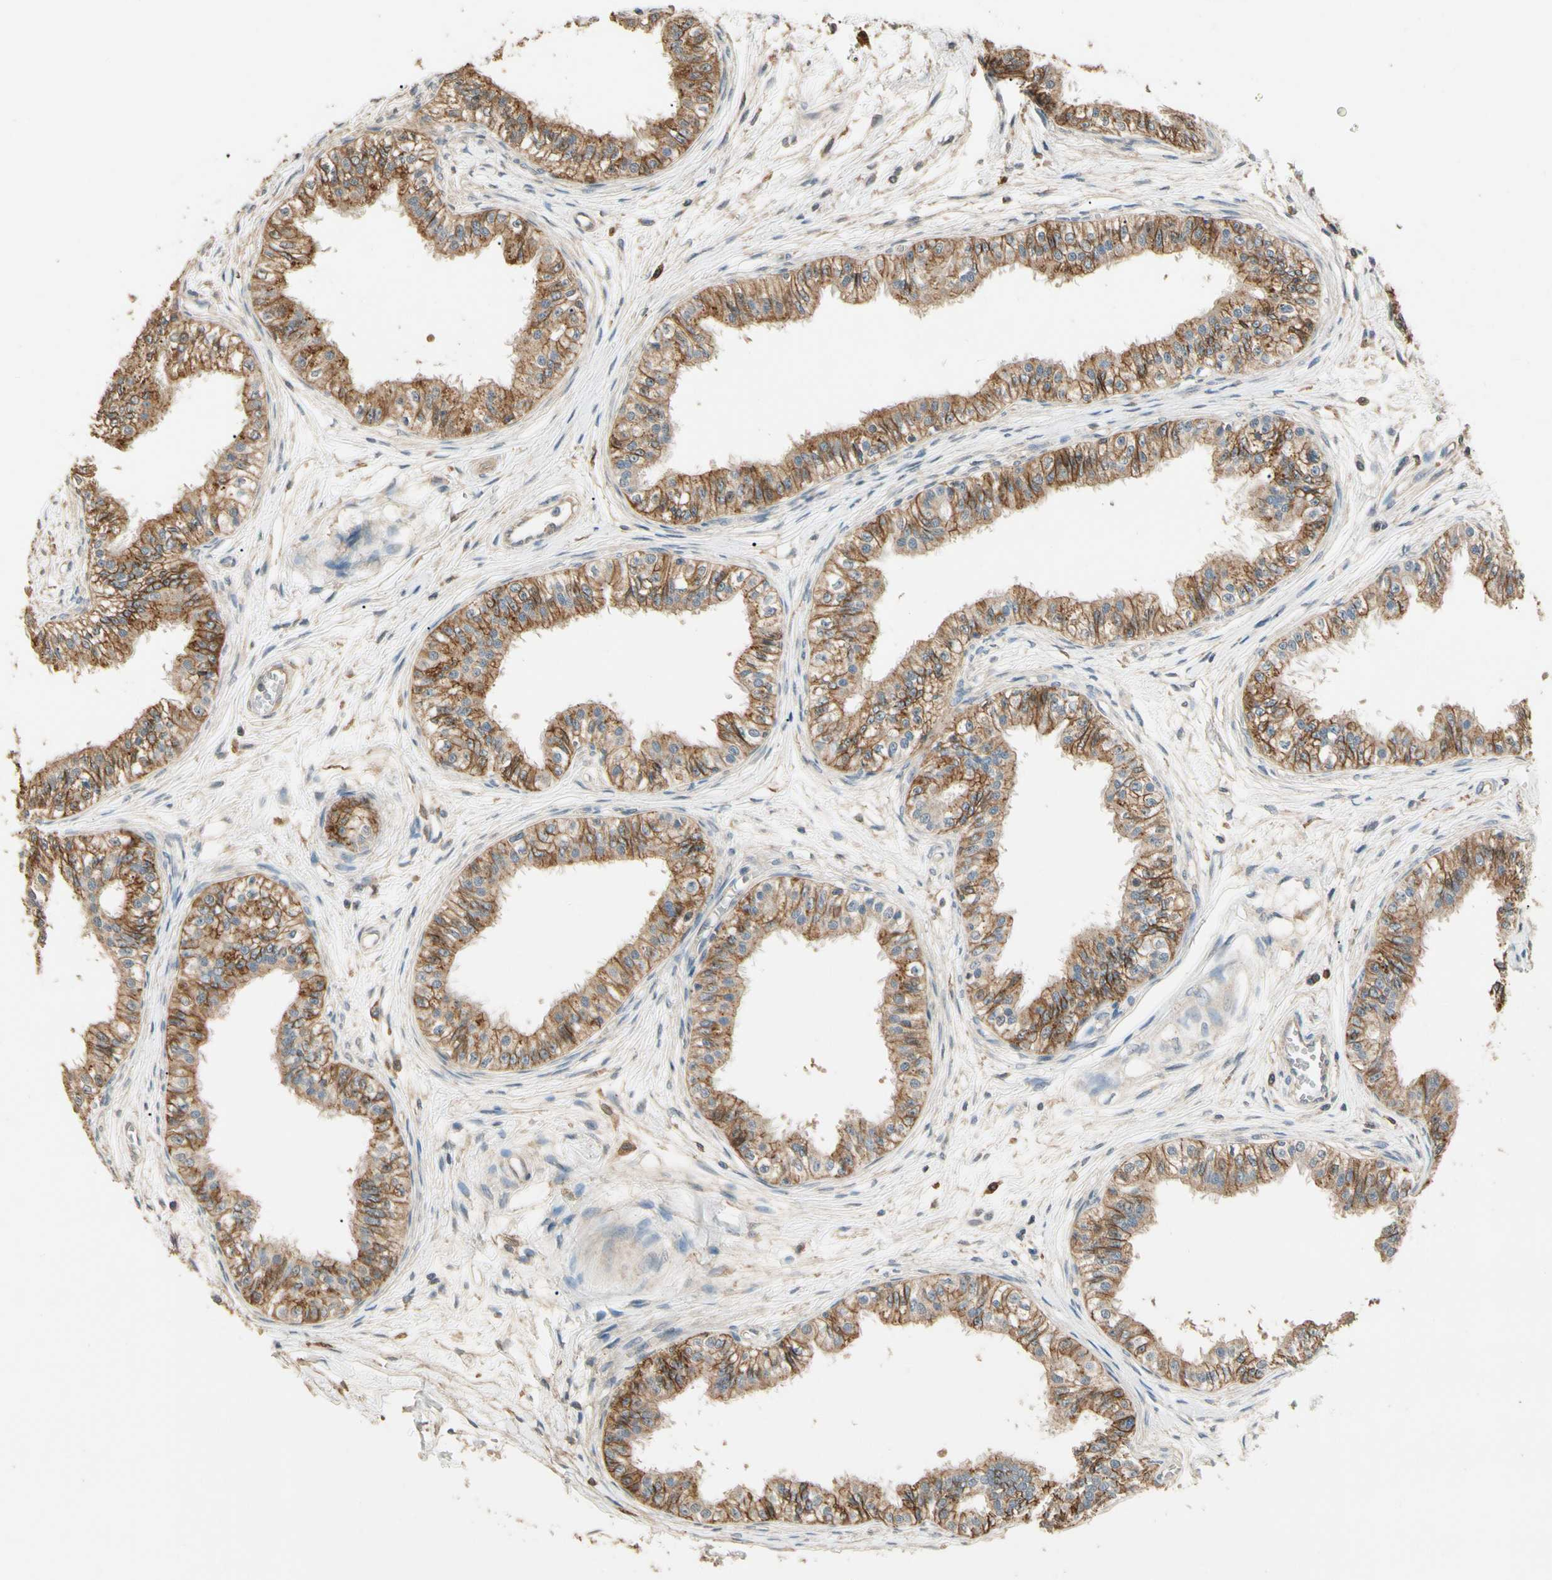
{"staining": {"intensity": "moderate", "quantity": ">75%", "location": "cytoplasmic/membranous"}, "tissue": "epididymis", "cell_type": "Glandular cells", "image_type": "normal", "snomed": [{"axis": "morphology", "description": "Normal tissue, NOS"}, {"axis": "morphology", "description": "Adenocarcinoma, metastatic, NOS"}, {"axis": "topography", "description": "Testis"}, {"axis": "topography", "description": "Epididymis"}], "caption": "Immunohistochemistry histopathology image of benign epididymis stained for a protein (brown), which exhibits medium levels of moderate cytoplasmic/membranous positivity in about >75% of glandular cells.", "gene": "CDH6", "patient": {"sex": "male", "age": 26}}